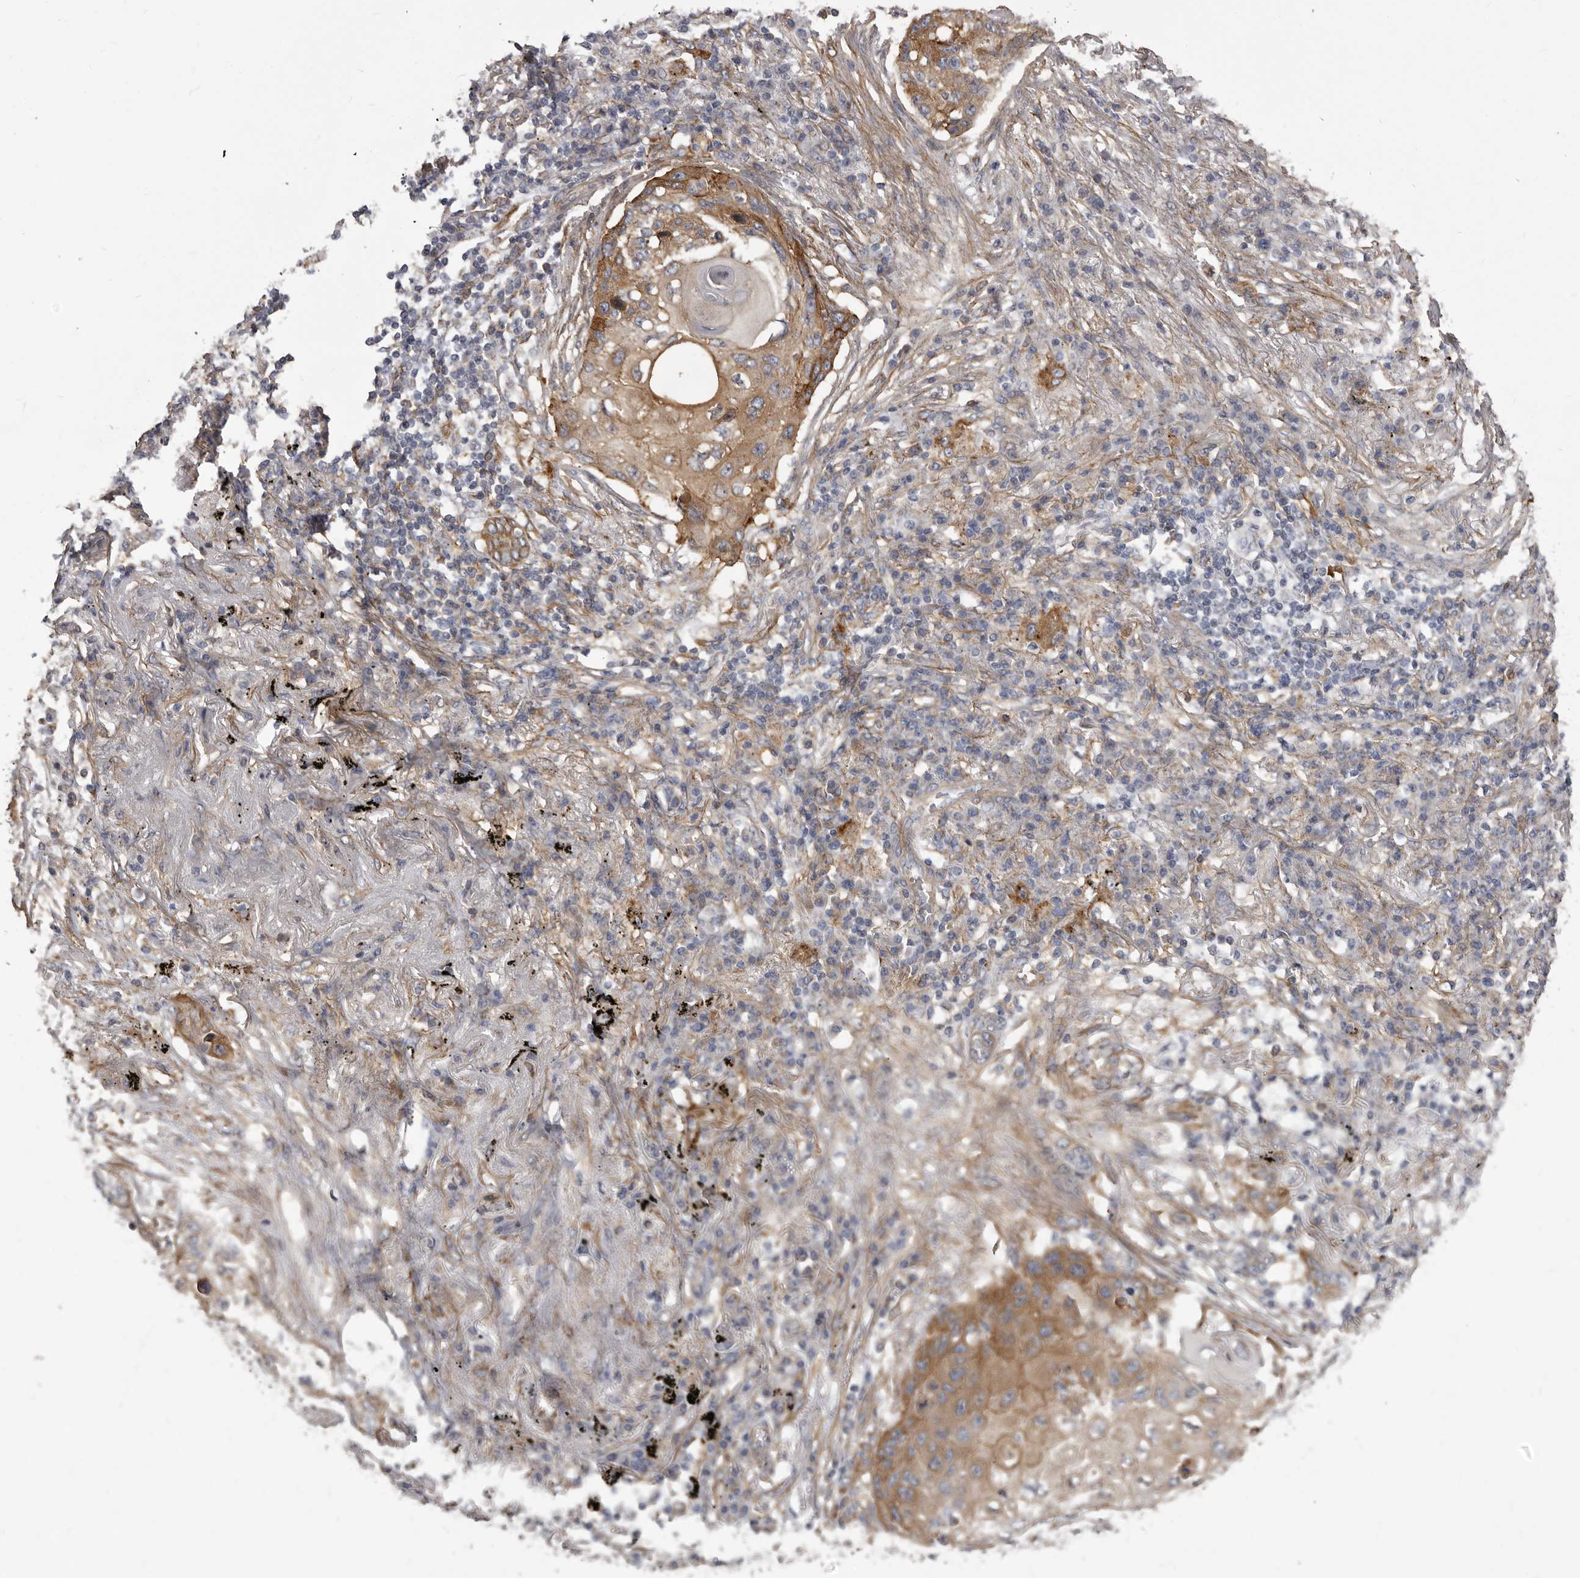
{"staining": {"intensity": "moderate", "quantity": ">75%", "location": "cytoplasmic/membranous"}, "tissue": "lung cancer", "cell_type": "Tumor cells", "image_type": "cancer", "snomed": [{"axis": "morphology", "description": "Squamous cell carcinoma, NOS"}, {"axis": "topography", "description": "Lung"}], "caption": "Tumor cells reveal medium levels of moderate cytoplasmic/membranous expression in approximately >75% of cells in human squamous cell carcinoma (lung). The staining was performed using DAB to visualize the protein expression in brown, while the nuclei were stained in blue with hematoxylin (Magnification: 20x).", "gene": "ENAH", "patient": {"sex": "female", "age": 63}}